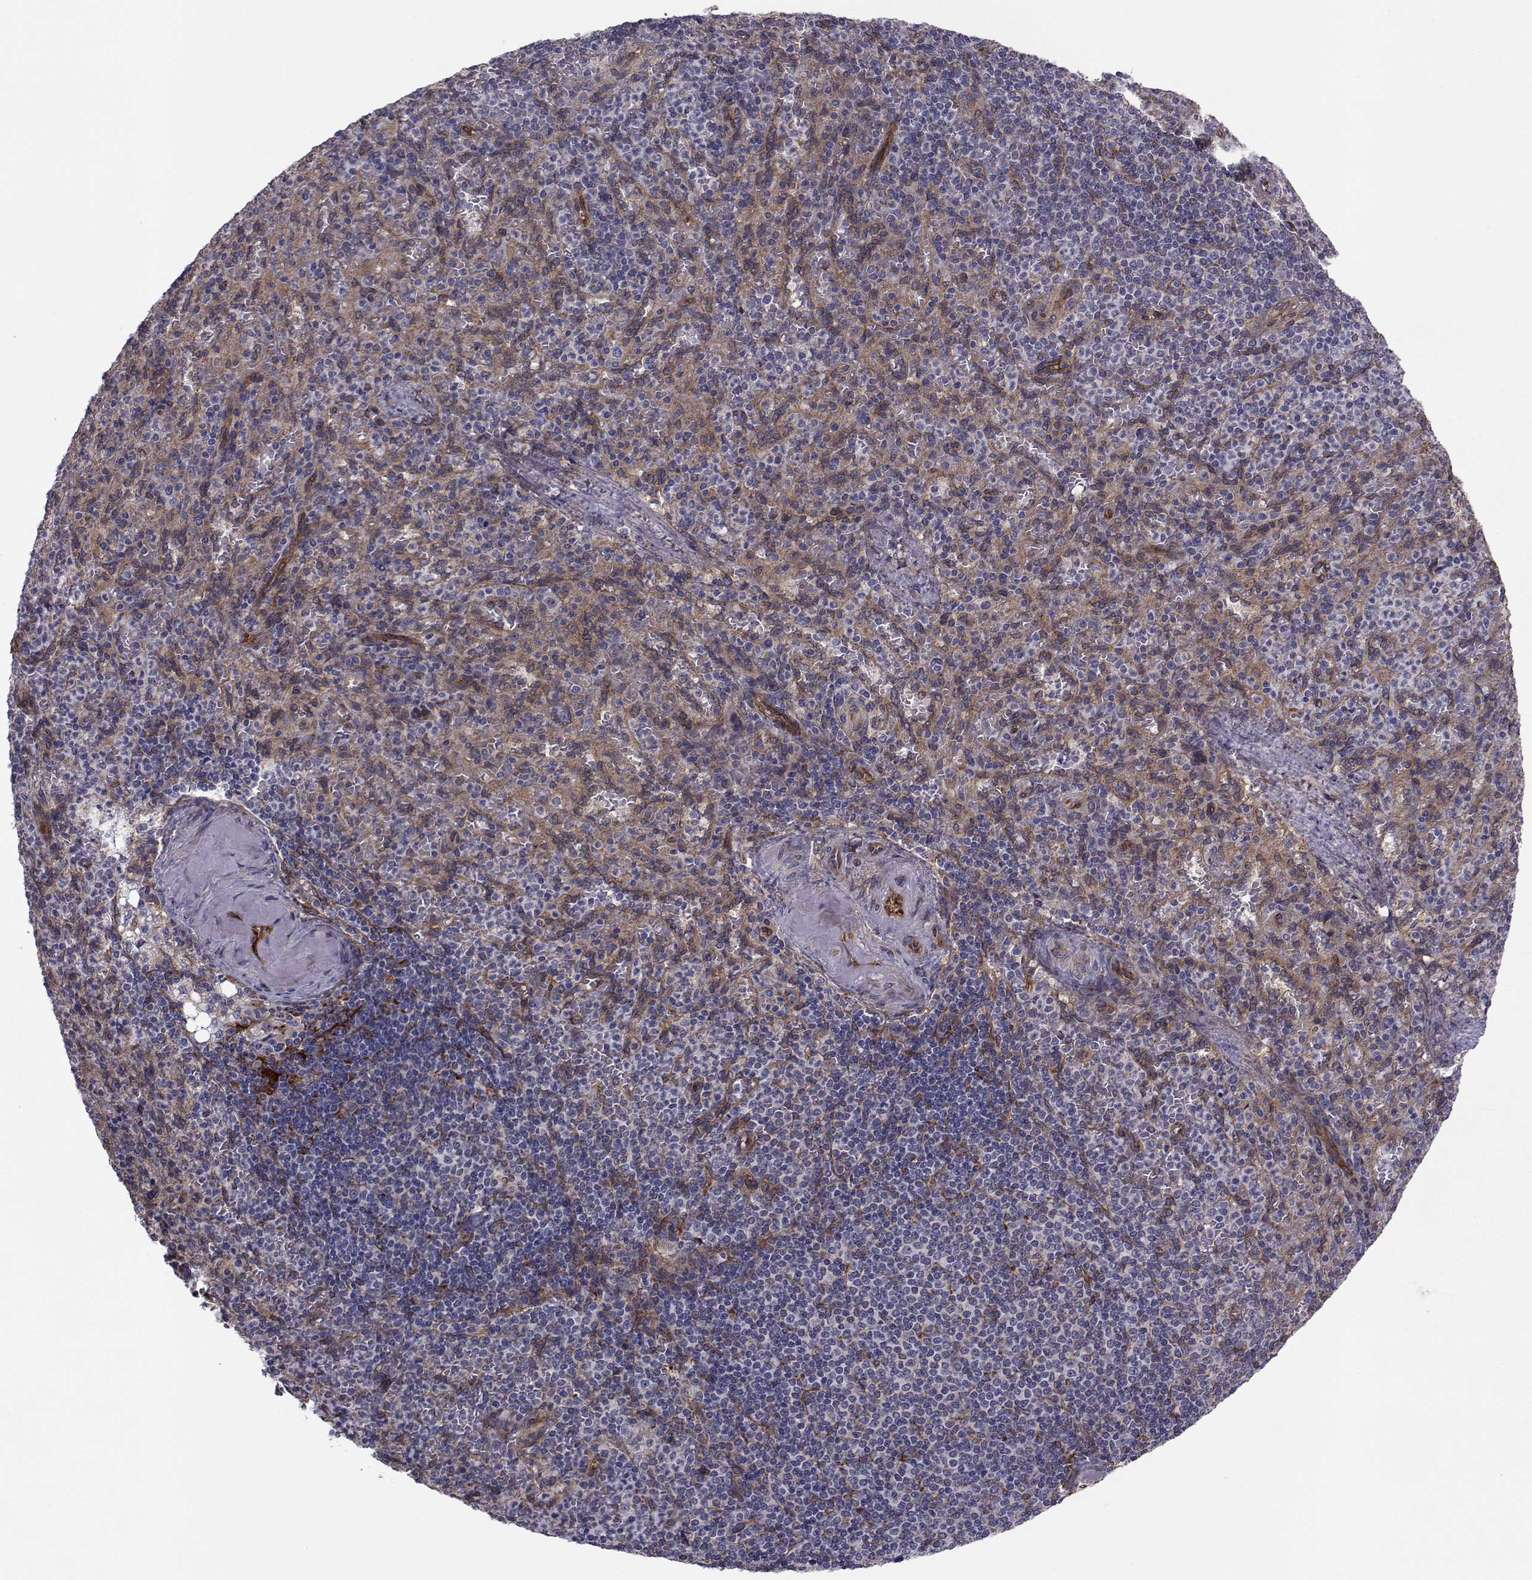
{"staining": {"intensity": "moderate", "quantity": "<25%", "location": "cytoplasmic/membranous"}, "tissue": "spleen", "cell_type": "Cells in red pulp", "image_type": "normal", "snomed": [{"axis": "morphology", "description": "Normal tissue, NOS"}, {"axis": "topography", "description": "Spleen"}], "caption": "Moderate cytoplasmic/membranous staining is appreciated in about <25% of cells in red pulp in benign spleen. (Brightfield microscopy of DAB IHC at high magnification).", "gene": "TRIP10", "patient": {"sex": "female", "age": 74}}